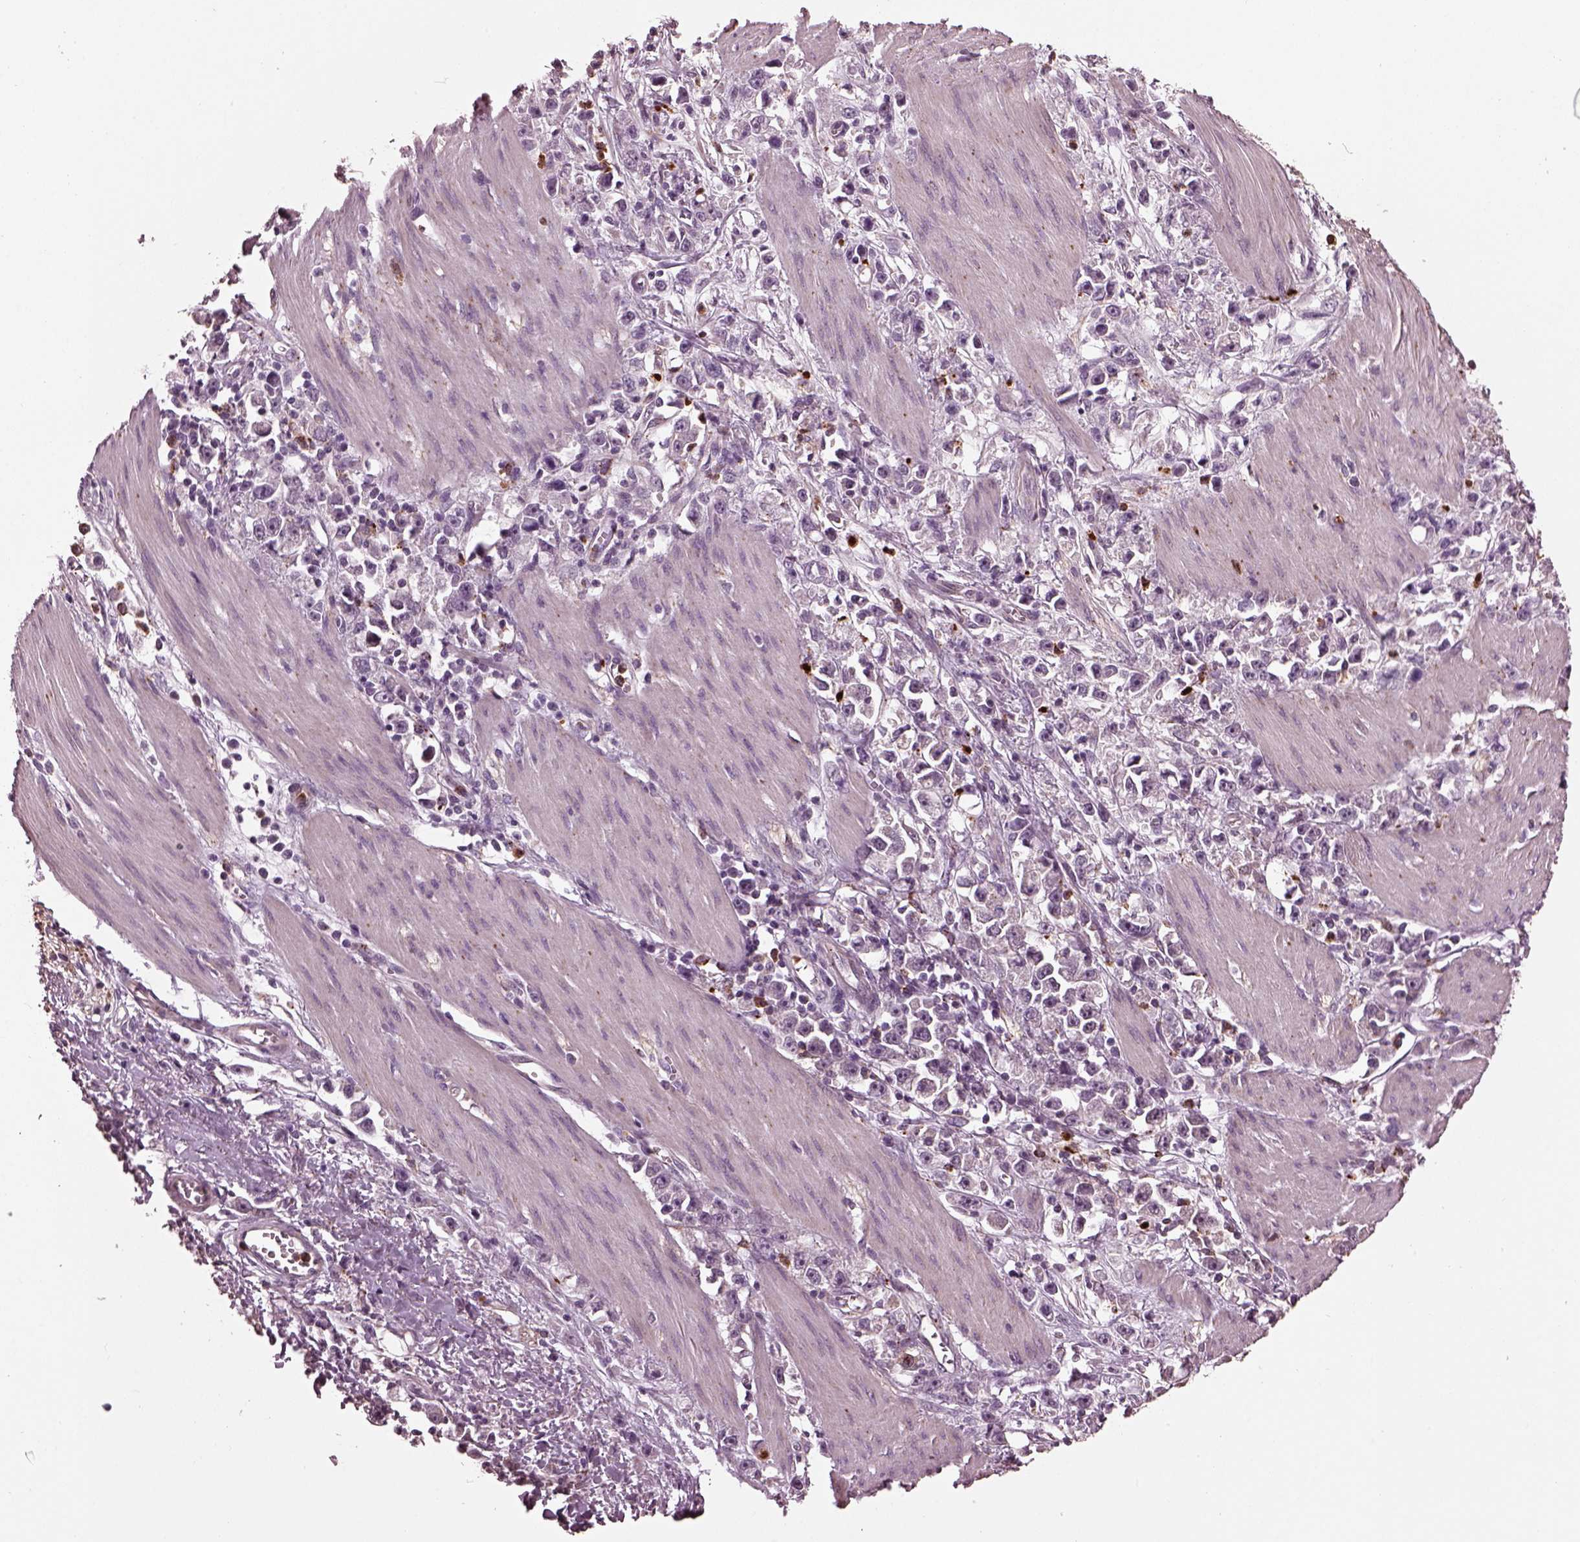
{"staining": {"intensity": "negative", "quantity": "none", "location": "none"}, "tissue": "stomach cancer", "cell_type": "Tumor cells", "image_type": "cancer", "snomed": [{"axis": "morphology", "description": "Adenocarcinoma, NOS"}, {"axis": "topography", "description": "Stomach"}], "caption": "IHC photomicrograph of adenocarcinoma (stomach) stained for a protein (brown), which exhibits no expression in tumor cells.", "gene": "RUFY3", "patient": {"sex": "female", "age": 59}}